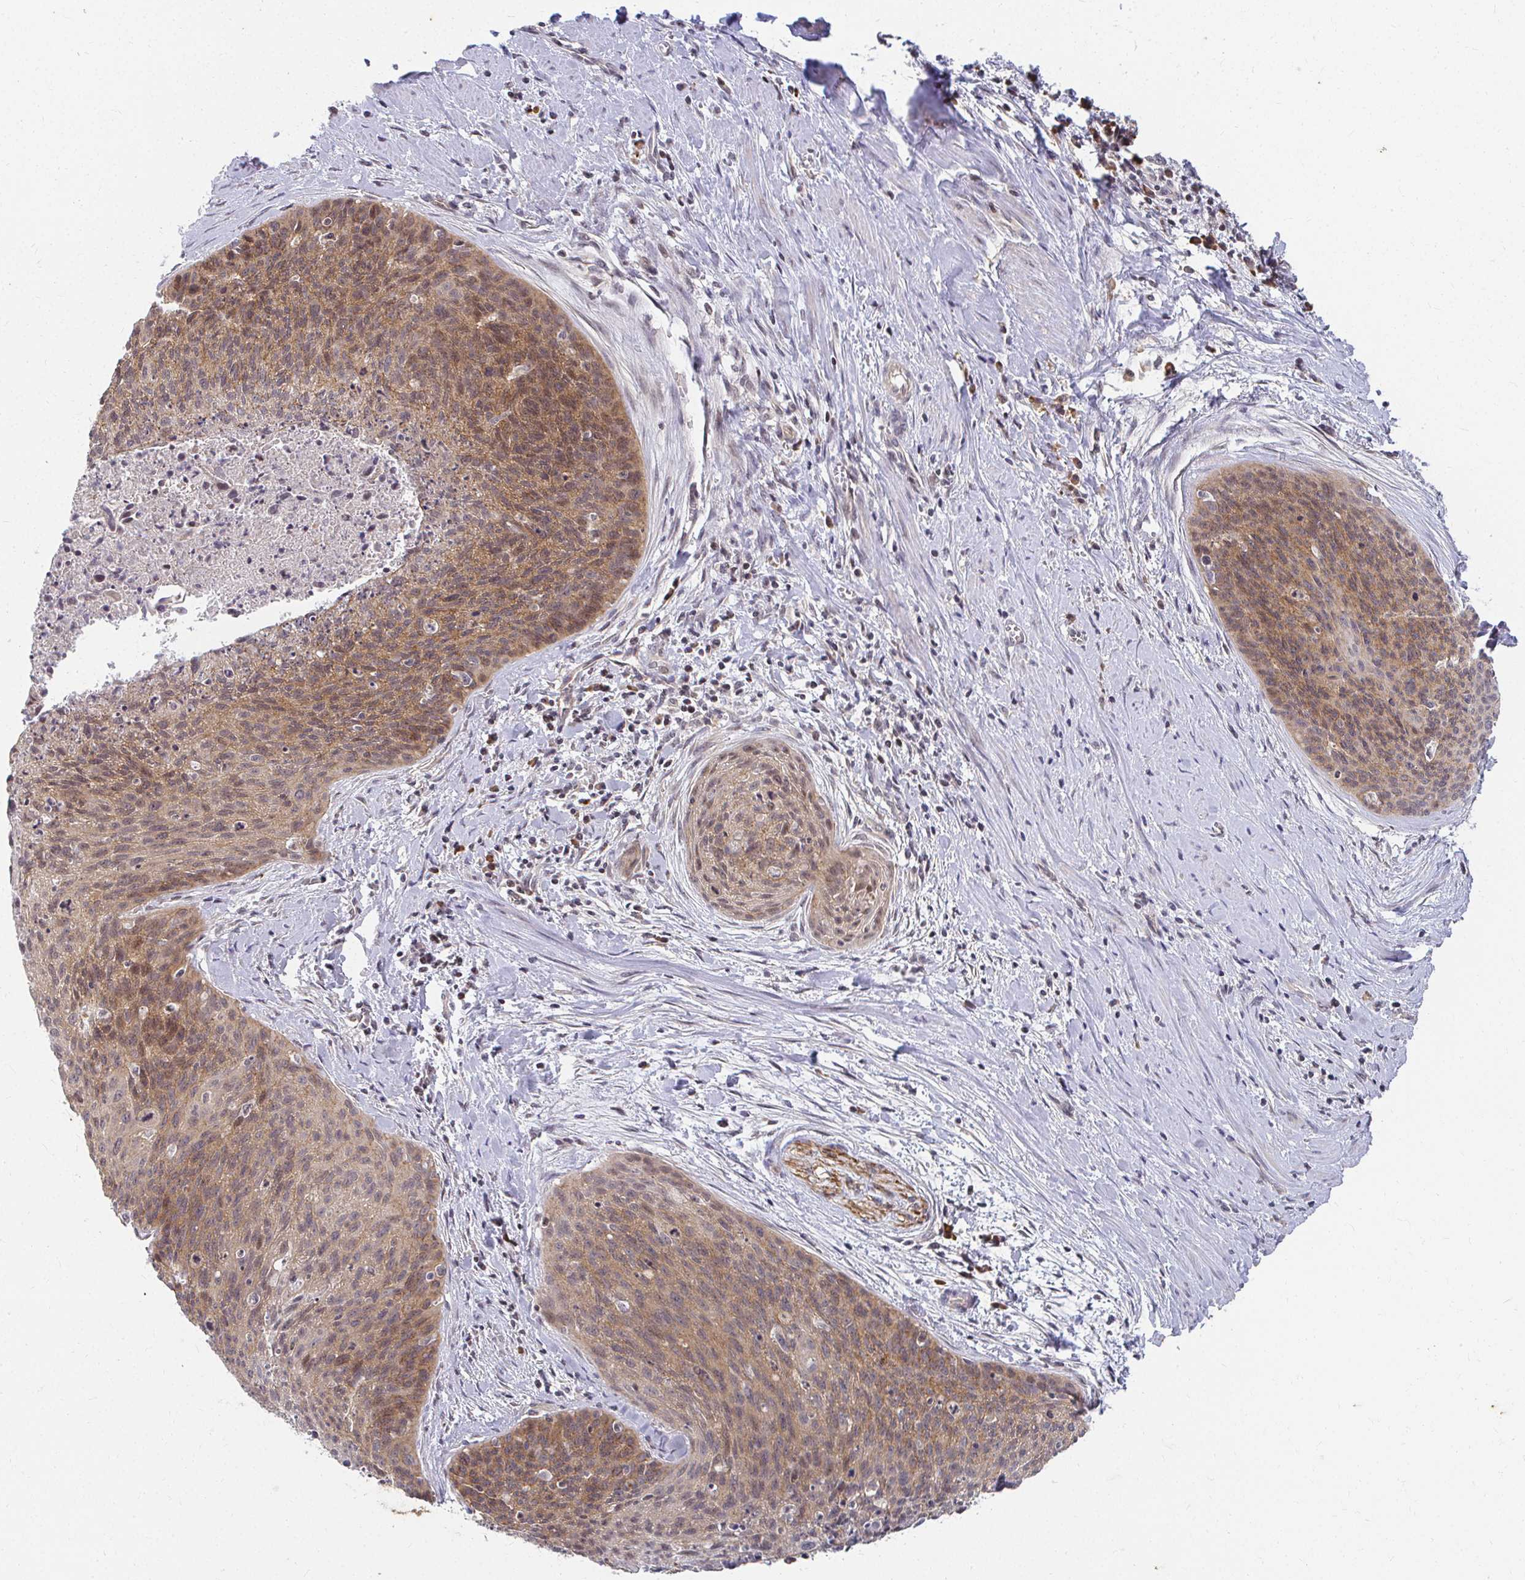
{"staining": {"intensity": "moderate", "quantity": ">75%", "location": "cytoplasmic/membranous"}, "tissue": "cervical cancer", "cell_type": "Tumor cells", "image_type": "cancer", "snomed": [{"axis": "morphology", "description": "Squamous cell carcinoma, NOS"}, {"axis": "topography", "description": "Cervix"}], "caption": "Human cervical cancer stained for a protein (brown) demonstrates moderate cytoplasmic/membranous positive positivity in approximately >75% of tumor cells.", "gene": "ANK3", "patient": {"sex": "female", "age": 55}}